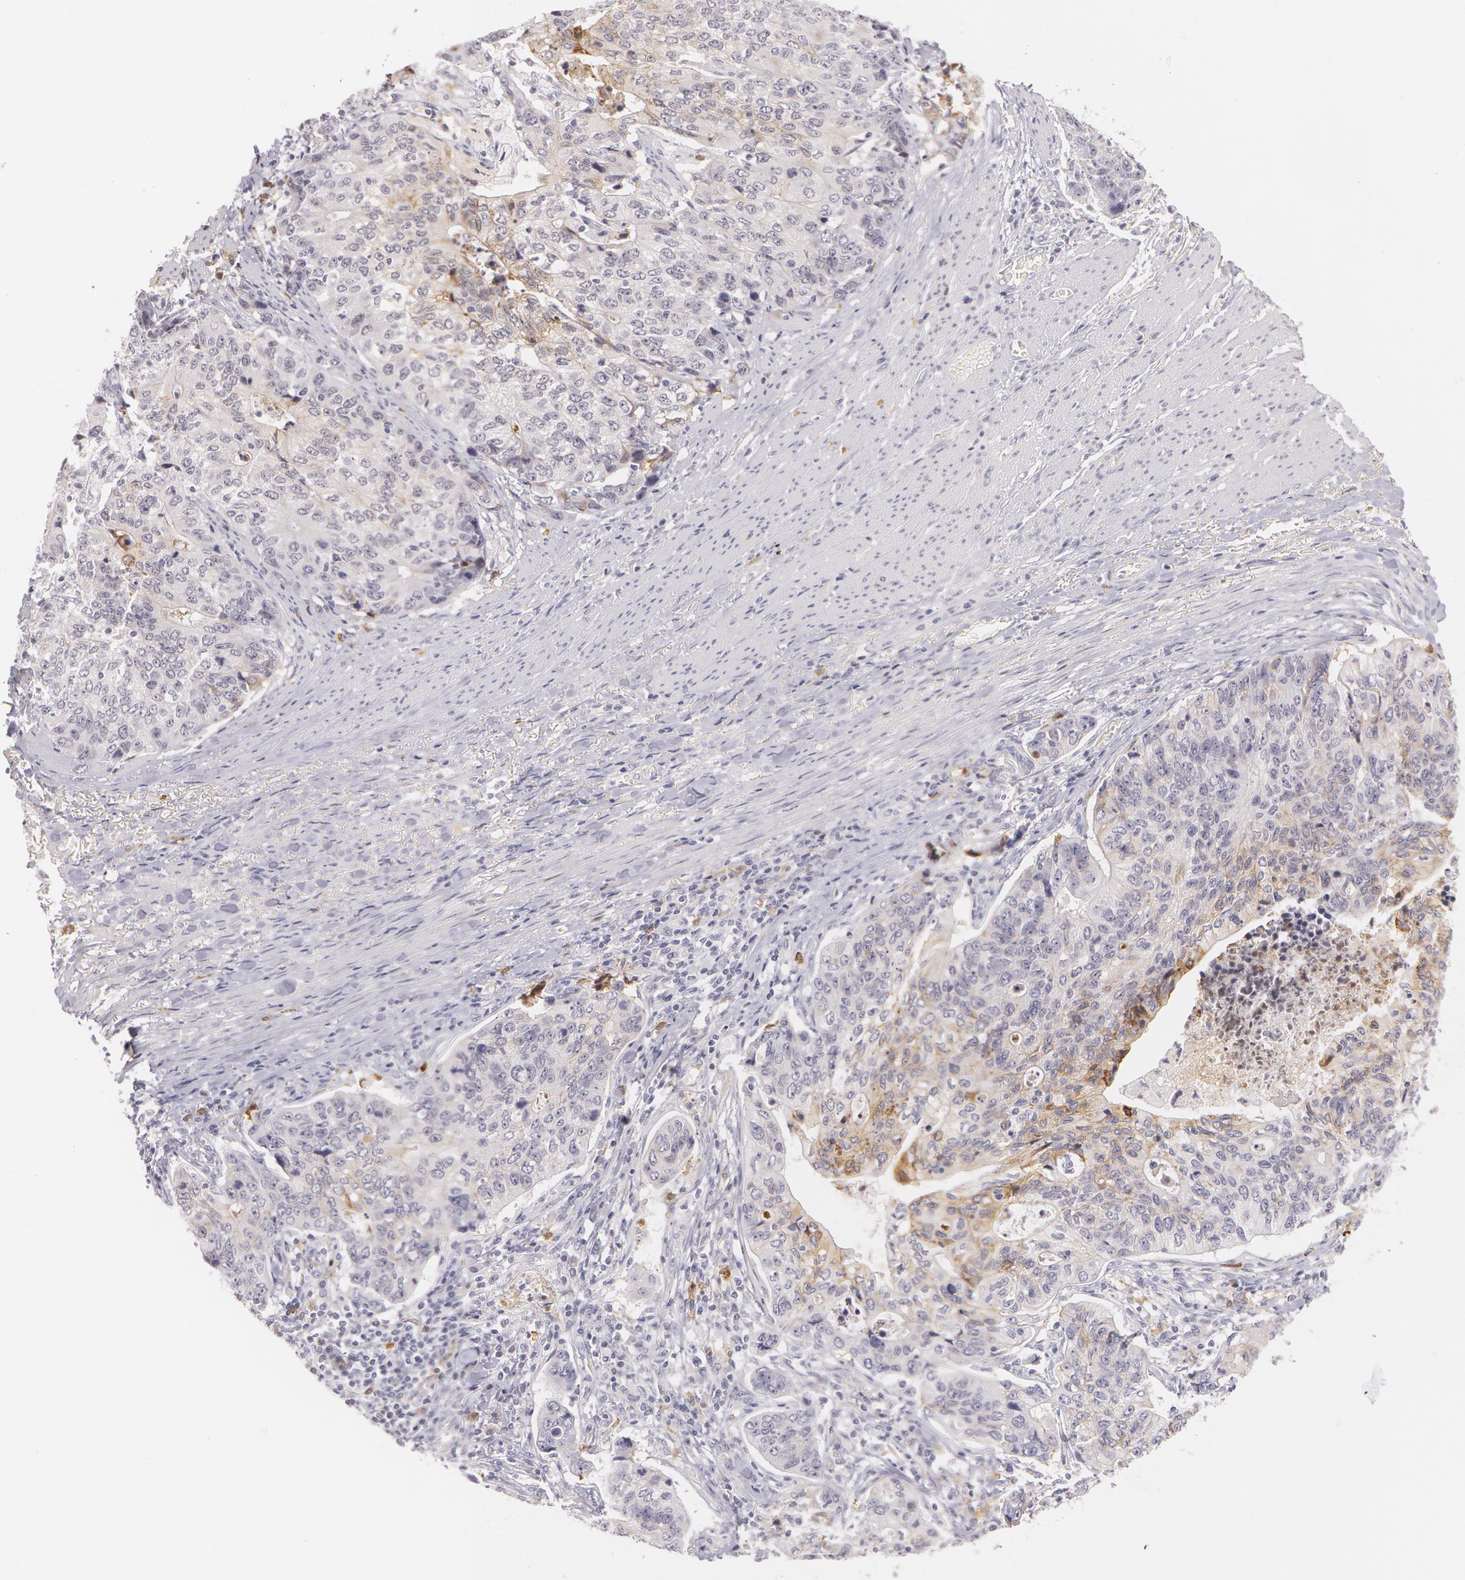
{"staining": {"intensity": "negative", "quantity": "none", "location": "none"}, "tissue": "stomach cancer", "cell_type": "Tumor cells", "image_type": "cancer", "snomed": [{"axis": "morphology", "description": "Adenocarcinoma, NOS"}, {"axis": "topography", "description": "Esophagus"}, {"axis": "topography", "description": "Stomach"}], "caption": "Tumor cells are negative for brown protein staining in adenocarcinoma (stomach).", "gene": "LBP", "patient": {"sex": "male", "age": 74}}